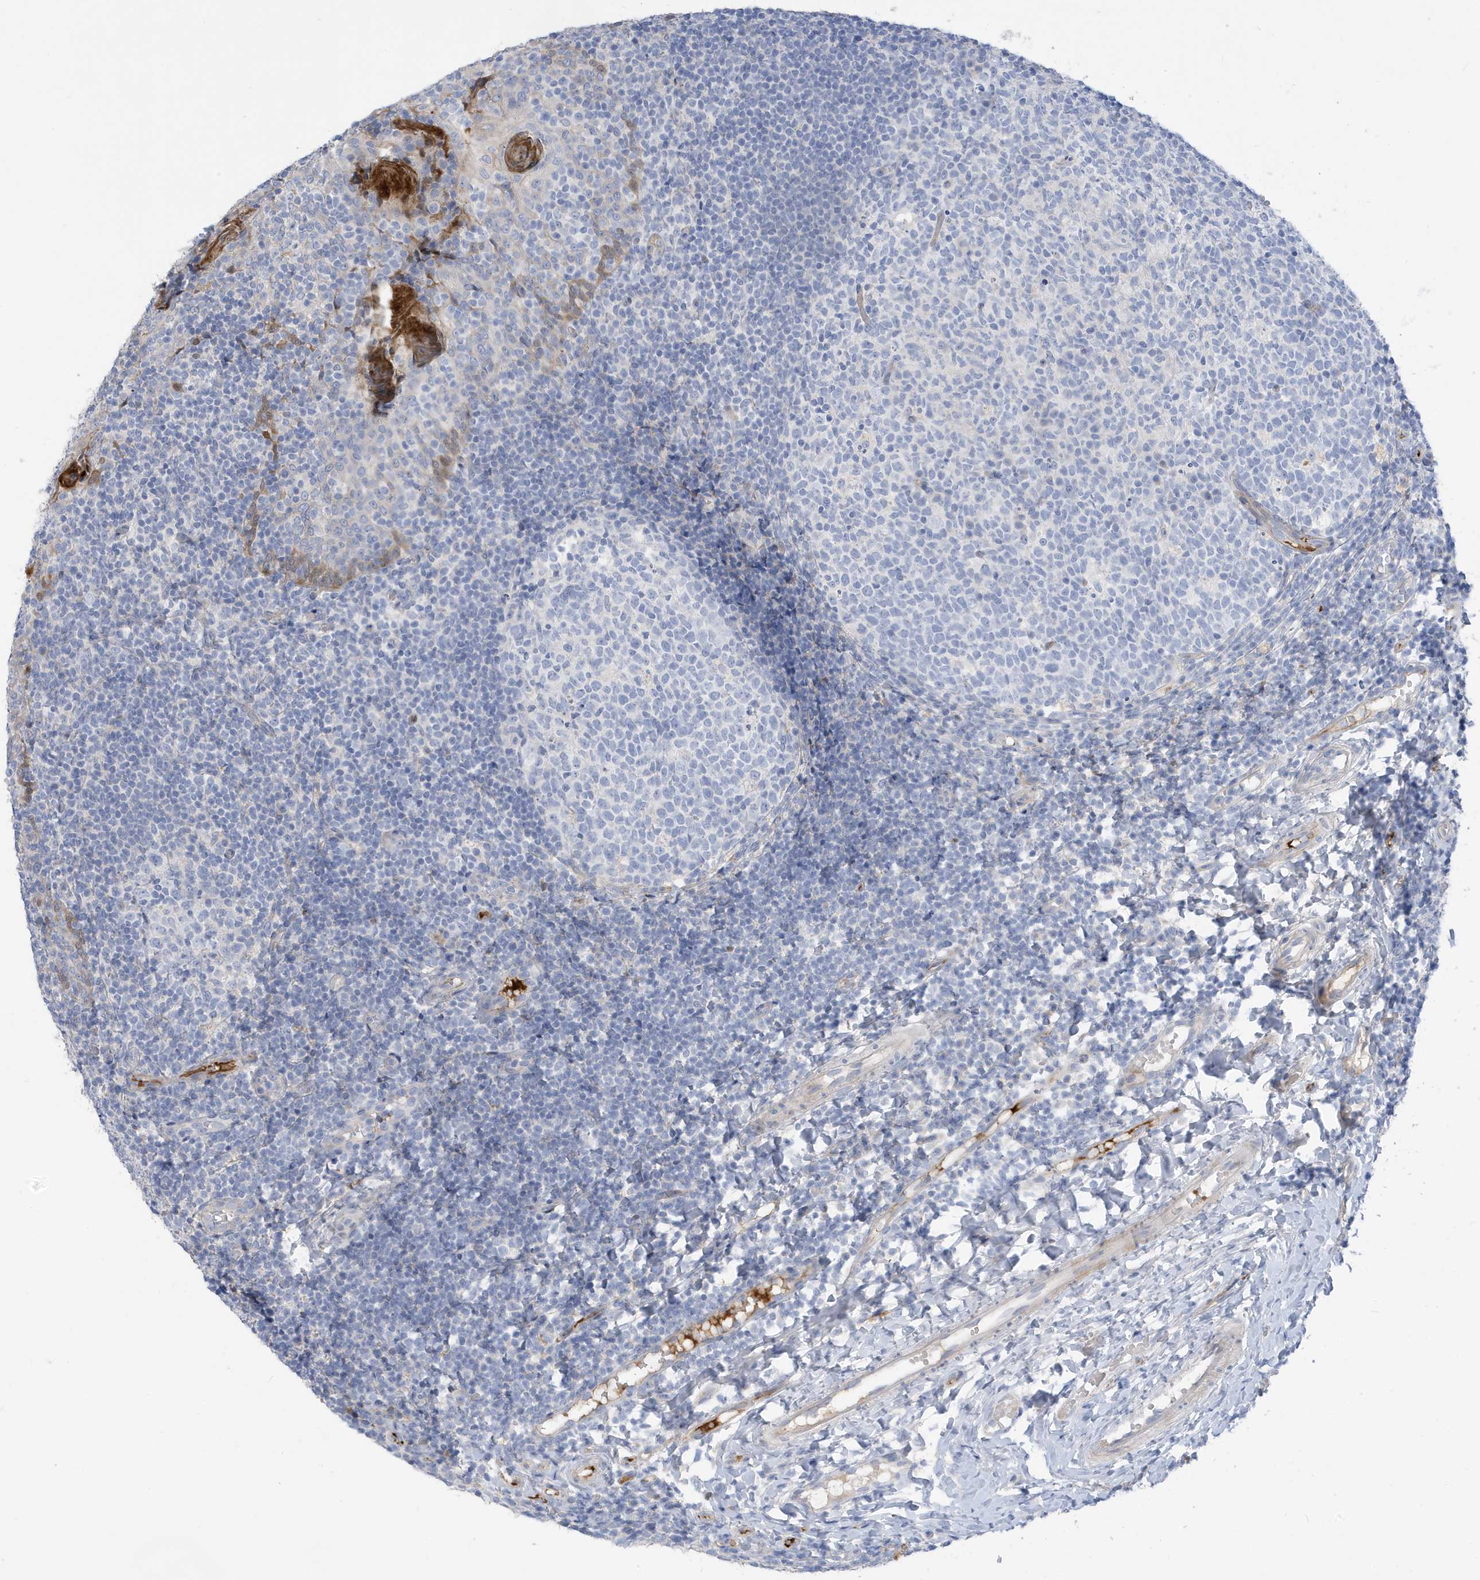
{"staining": {"intensity": "negative", "quantity": "none", "location": "none"}, "tissue": "tonsil", "cell_type": "Germinal center cells", "image_type": "normal", "snomed": [{"axis": "morphology", "description": "Normal tissue, NOS"}, {"axis": "topography", "description": "Tonsil"}], "caption": "This is an IHC image of benign tonsil. There is no staining in germinal center cells.", "gene": "ATP13A5", "patient": {"sex": "female", "age": 19}}